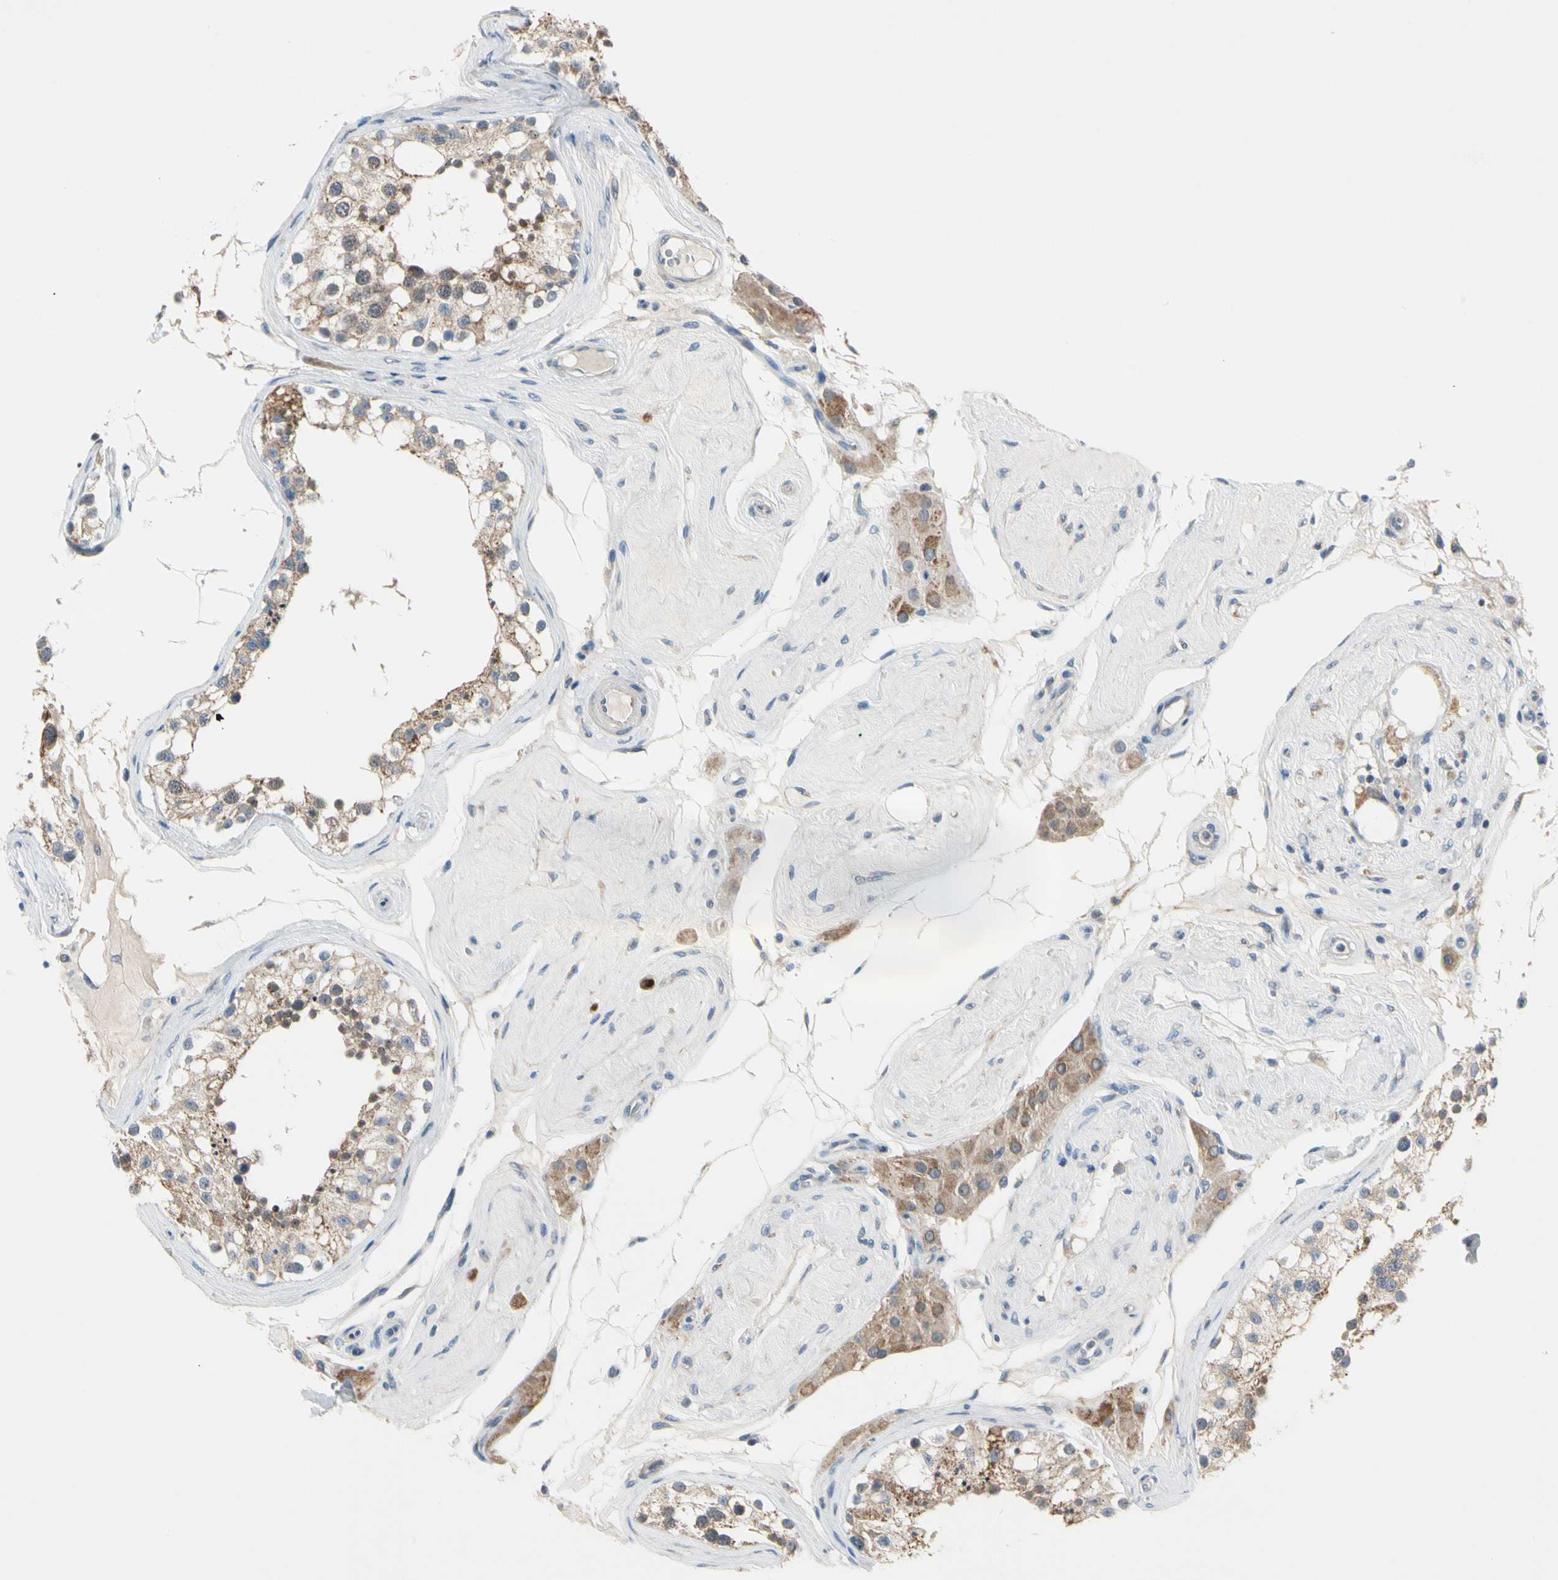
{"staining": {"intensity": "moderate", "quantity": "25%-75%", "location": "cytoplasmic/membranous,nuclear"}, "tissue": "testis", "cell_type": "Cells in seminiferous ducts", "image_type": "normal", "snomed": [{"axis": "morphology", "description": "Normal tissue, NOS"}, {"axis": "topography", "description": "Testis"}], "caption": "IHC micrograph of benign human testis stained for a protein (brown), which shows medium levels of moderate cytoplasmic/membranous,nuclear expression in approximately 25%-75% of cells in seminiferous ducts.", "gene": "MARK1", "patient": {"sex": "male", "age": 68}}